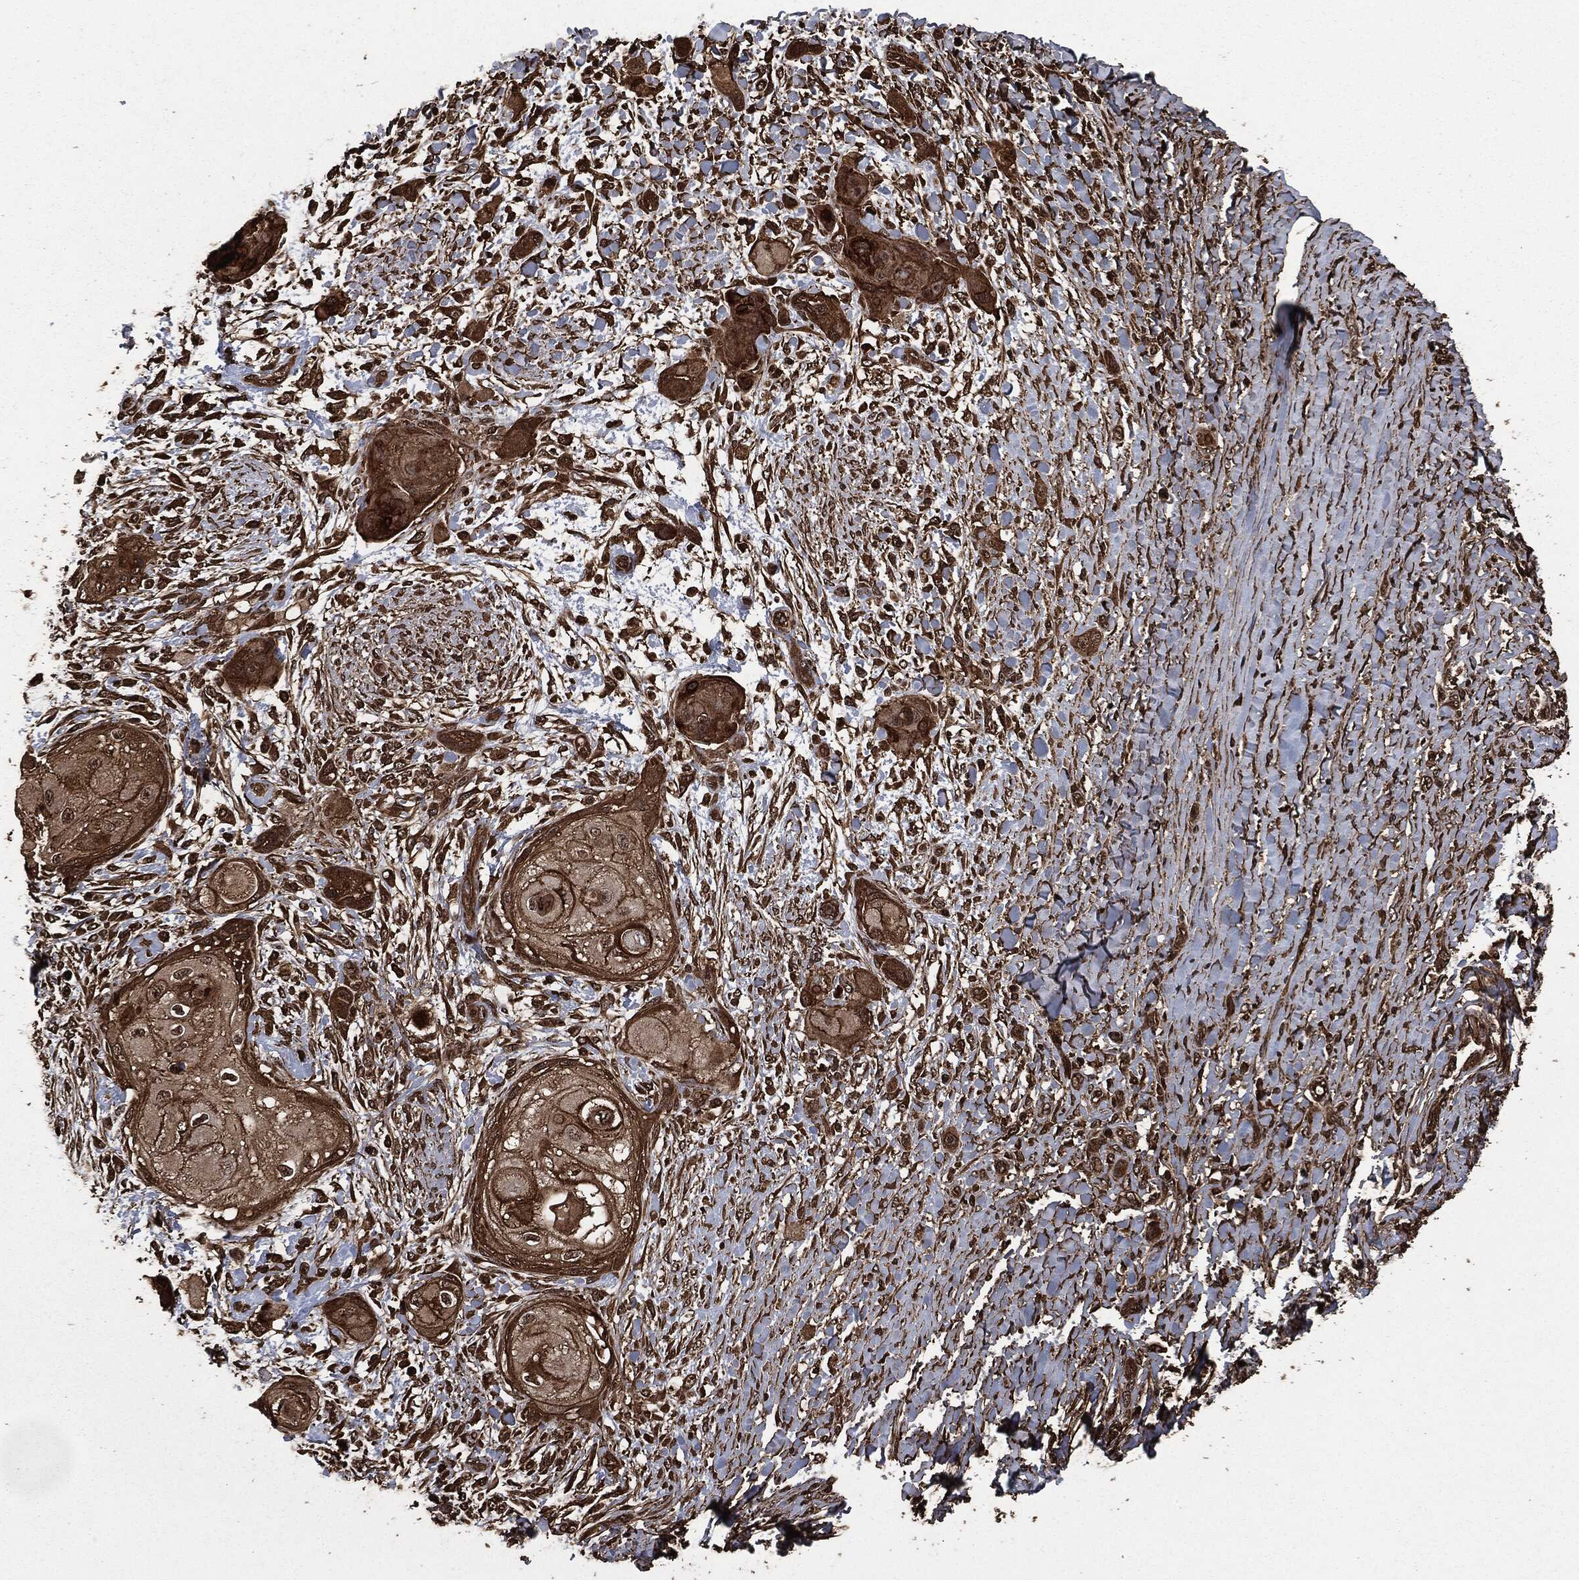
{"staining": {"intensity": "moderate", "quantity": ">75%", "location": "cytoplasmic/membranous"}, "tissue": "skin cancer", "cell_type": "Tumor cells", "image_type": "cancer", "snomed": [{"axis": "morphology", "description": "Squamous cell carcinoma, NOS"}, {"axis": "topography", "description": "Skin"}], "caption": "A histopathology image of skin cancer stained for a protein exhibits moderate cytoplasmic/membranous brown staining in tumor cells. Ihc stains the protein of interest in brown and the nuclei are stained blue.", "gene": "HRAS", "patient": {"sex": "male", "age": 62}}